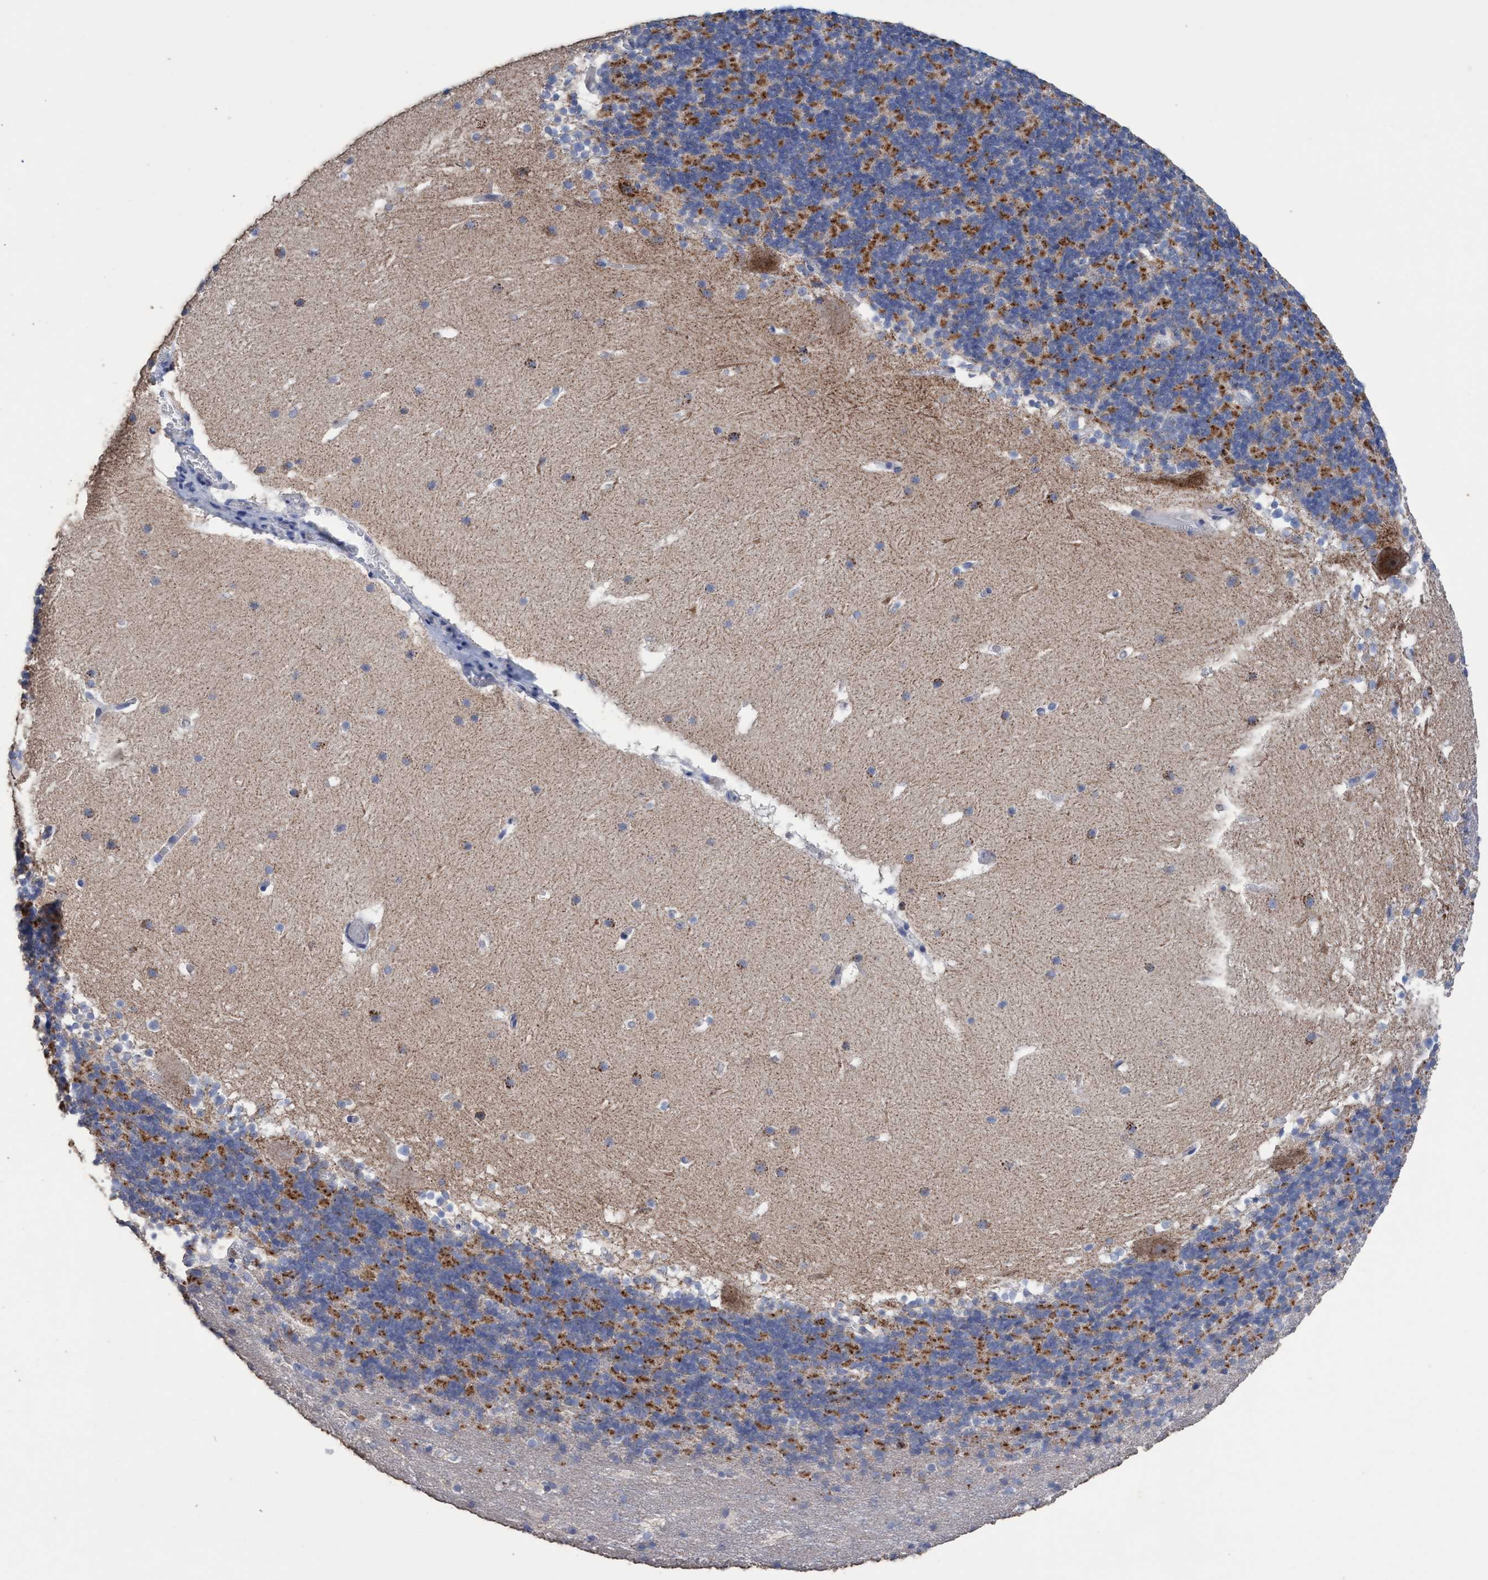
{"staining": {"intensity": "strong", "quantity": ">75%", "location": "cytoplasmic/membranous"}, "tissue": "cerebellum", "cell_type": "Cells in granular layer", "image_type": "normal", "snomed": [{"axis": "morphology", "description": "Normal tissue, NOS"}, {"axis": "topography", "description": "Cerebellum"}], "caption": "The immunohistochemical stain labels strong cytoplasmic/membranous expression in cells in granular layer of unremarkable cerebellum. Immunohistochemistry stains the protein of interest in brown and the nuclei are stained blue.", "gene": "RSAD1", "patient": {"sex": "male", "age": 45}}